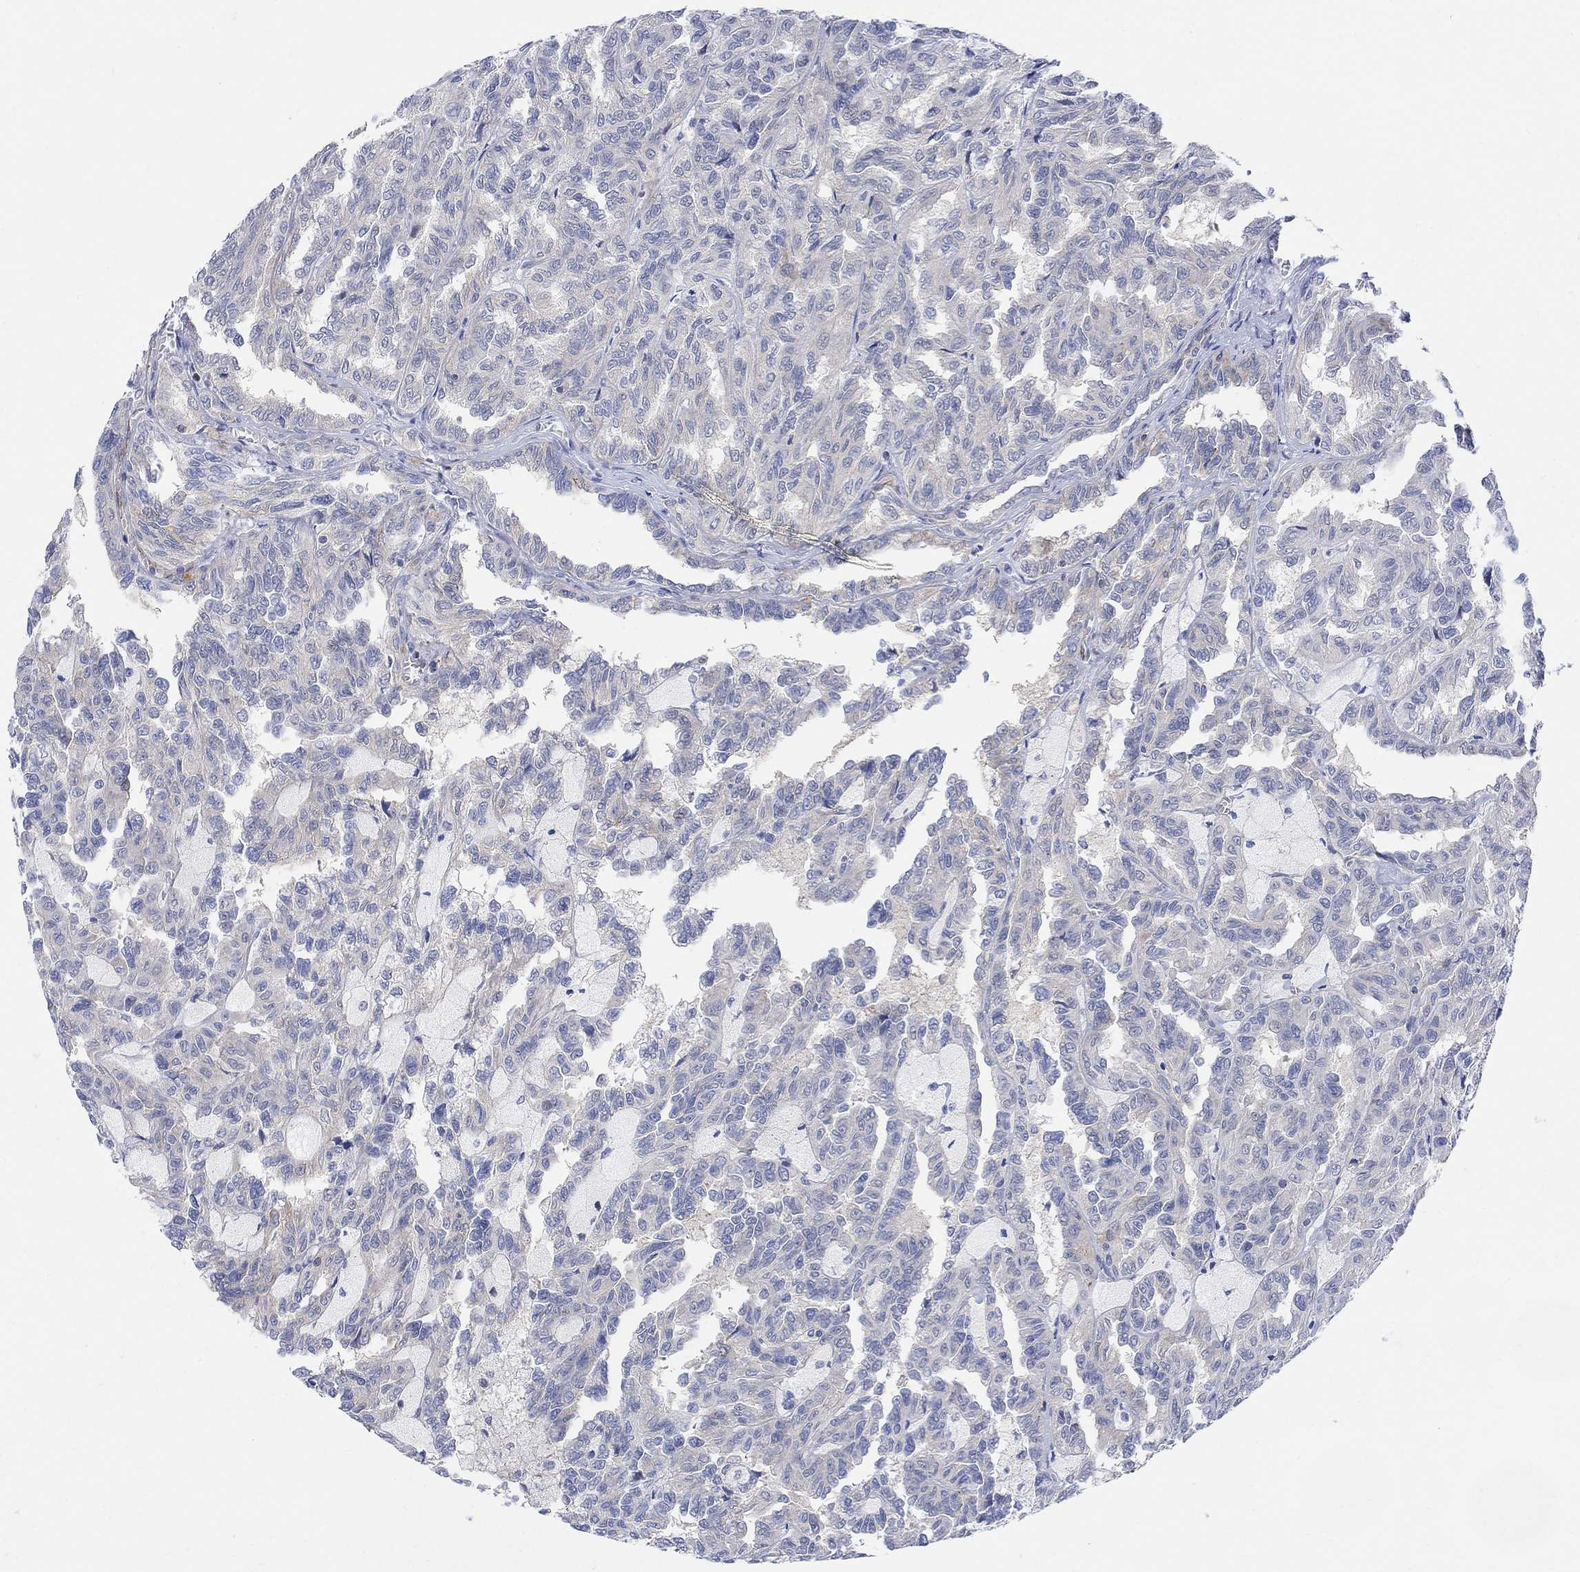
{"staining": {"intensity": "negative", "quantity": "none", "location": "none"}, "tissue": "renal cancer", "cell_type": "Tumor cells", "image_type": "cancer", "snomed": [{"axis": "morphology", "description": "Adenocarcinoma, NOS"}, {"axis": "topography", "description": "Kidney"}], "caption": "This is an IHC micrograph of human adenocarcinoma (renal). There is no staining in tumor cells.", "gene": "ARSK", "patient": {"sex": "male", "age": 79}}